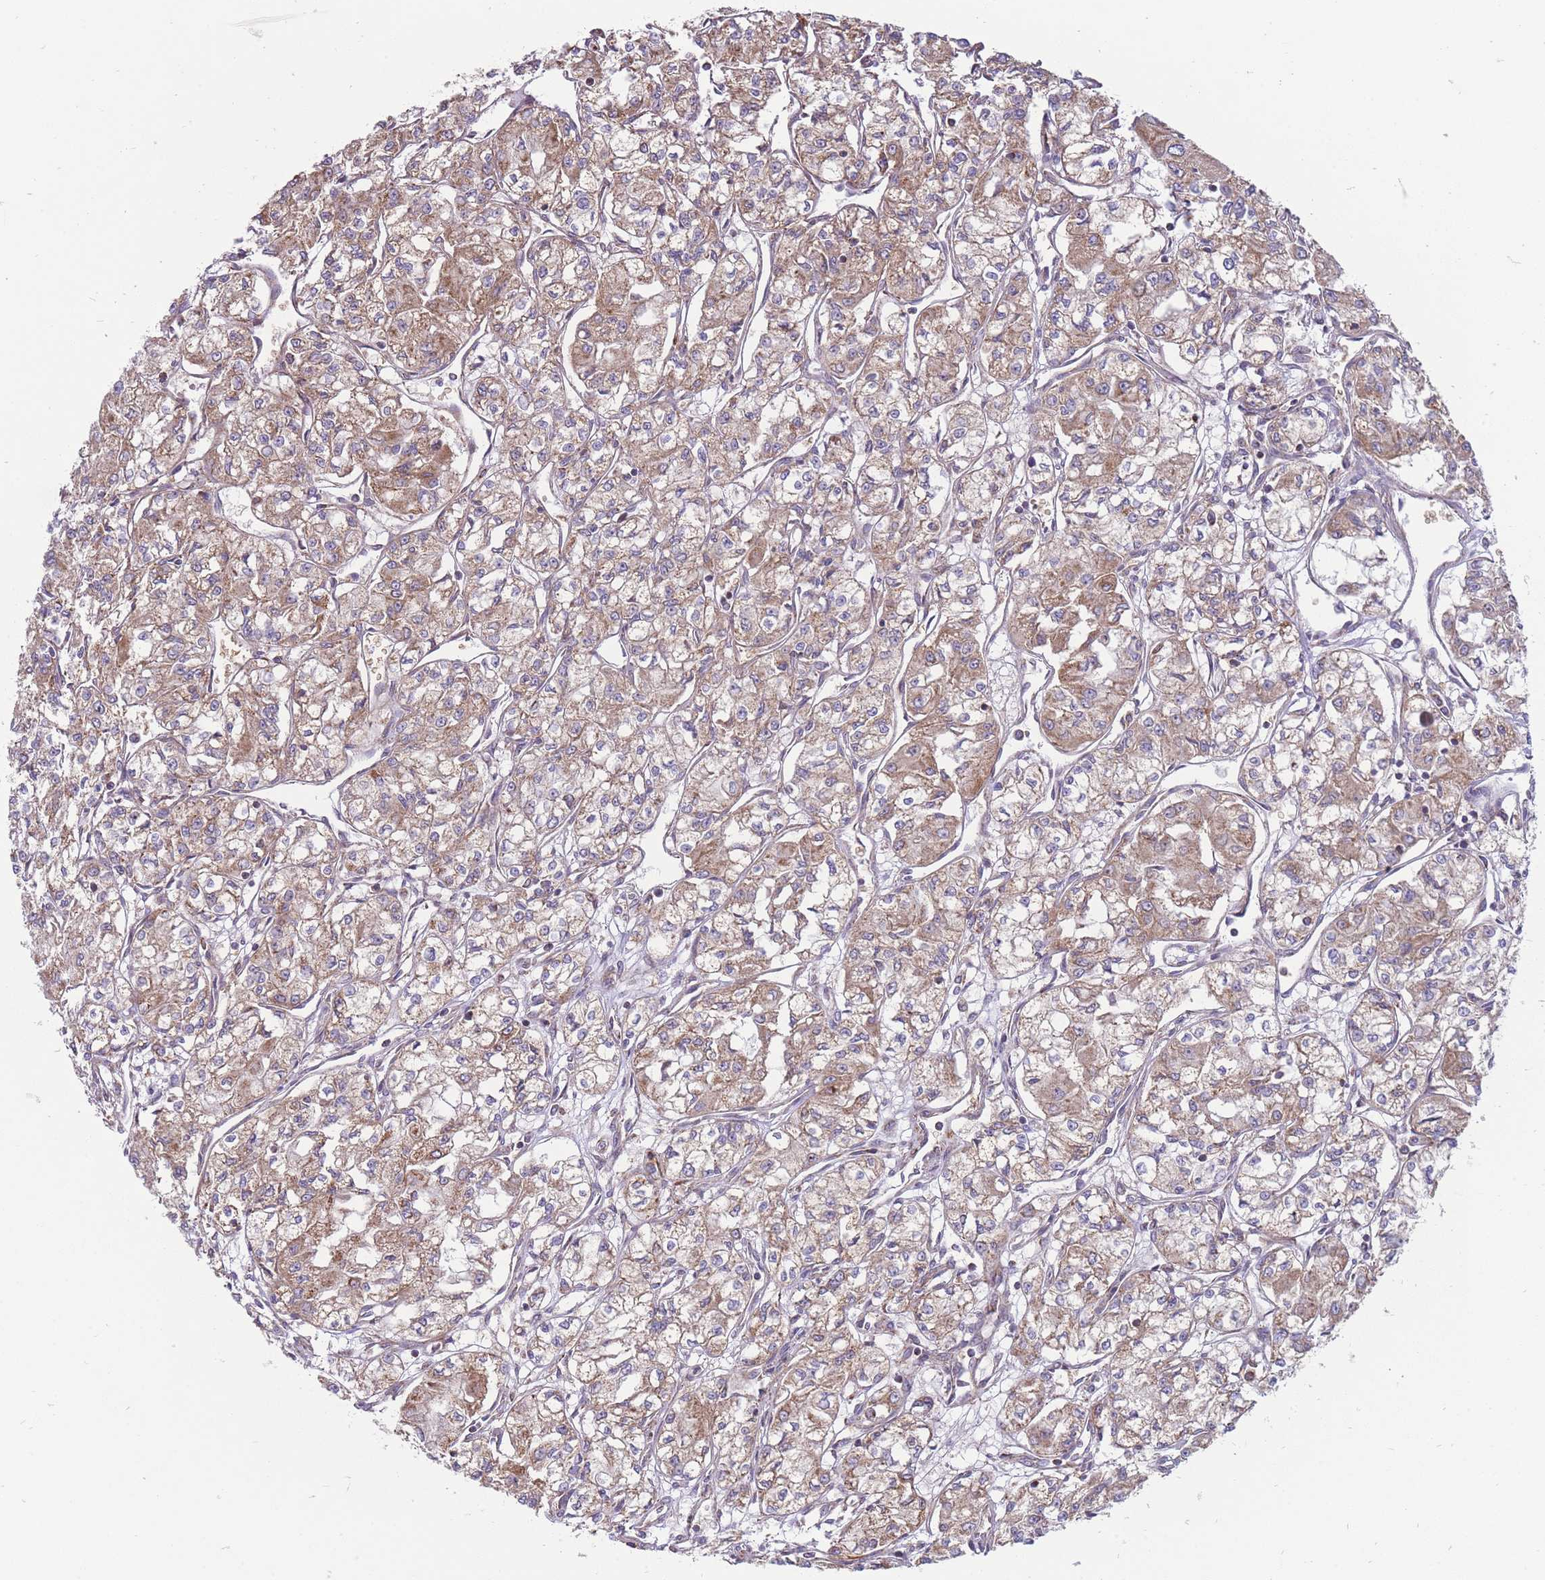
{"staining": {"intensity": "moderate", "quantity": ">75%", "location": "cytoplasmic/membranous"}, "tissue": "renal cancer", "cell_type": "Tumor cells", "image_type": "cancer", "snomed": [{"axis": "morphology", "description": "Adenocarcinoma, NOS"}, {"axis": "topography", "description": "Kidney"}], "caption": "Moderate cytoplasmic/membranous protein staining is appreciated in about >75% of tumor cells in renal cancer.", "gene": "ANKRD10", "patient": {"sex": "male", "age": 59}}